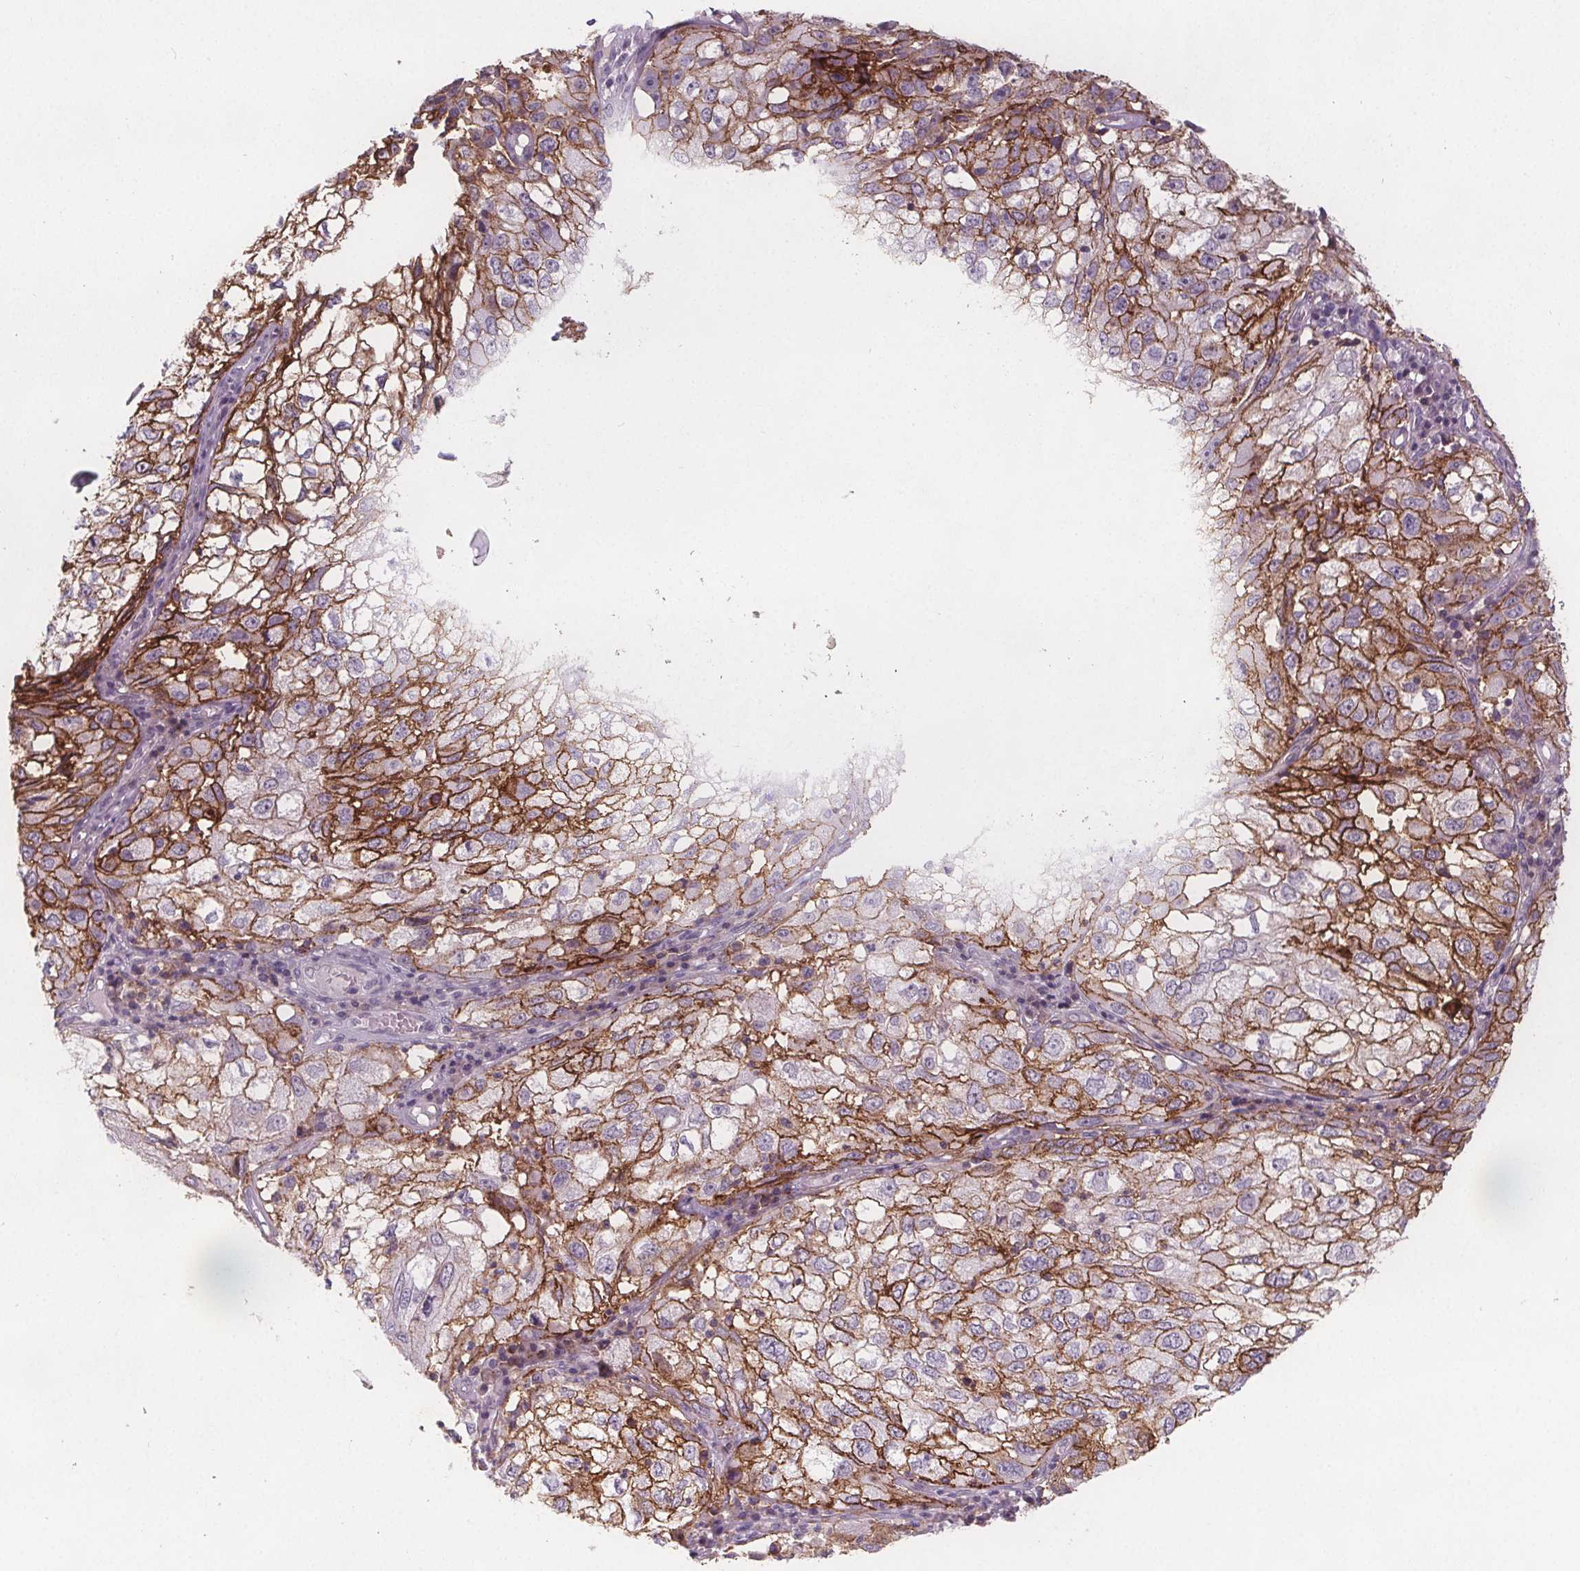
{"staining": {"intensity": "moderate", "quantity": "25%-75%", "location": "cytoplasmic/membranous"}, "tissue": "cervical cancer", "cell_type": "Tumor cells", "image_type": "cancer", "snomed": [{"axis": "morphology", "description": "Squamous cell carcinoma, NOS"}, {"axis": "topography", "description": "Cervix"}], "caption": "DAB immunohistochemical staining of squamous cell carcinoma (cervical) exhibits moderate cytoplasmic/membranous protein positivity in about 25%-75% of tumor cells. The staining is performed using DAB (3,3'-diaminobenzidine) brown chromogen to label protein expression. The nuclei are counter-stained blue using hematoxylin.", "gene": "ATP1A1", "patient": {"sex": "female", "age": 36}}